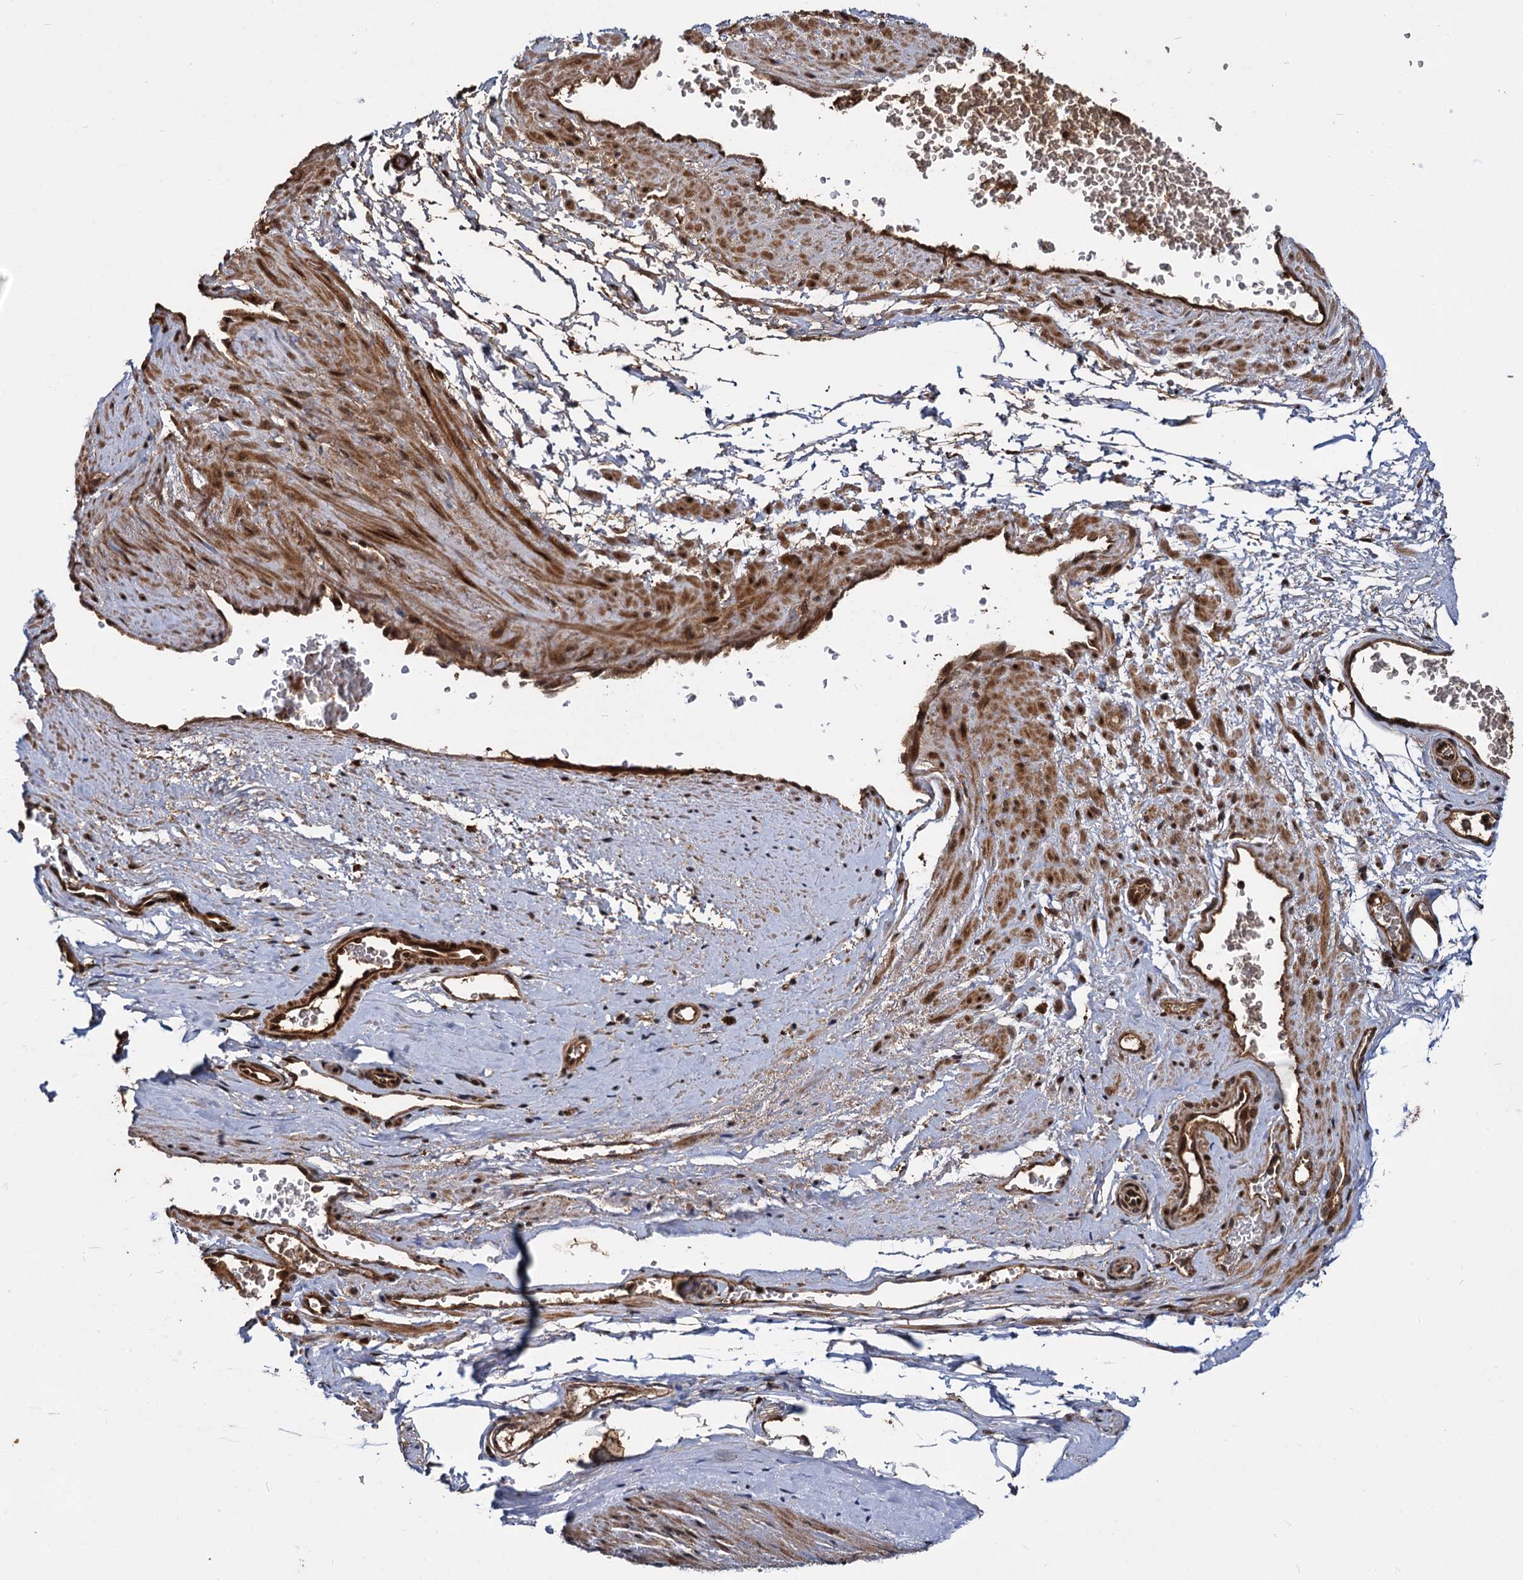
{"staining": {"intensity": "moderate", "quantity": ">75%", "location": "nuclear"}, "tissue": "adipose tissue", "cell_type": "Adipocytes", "image_type": "normal", "snomed": [{"axis": "morphology", "description": "Normal tissue, NOS"}, {"axis": "morphology", "description": "Adenocarcinoma, Low grade"}, {"axis": "topography", "description": "Prostate"}, {"axis": "topography", "description": "Peripheral nerve tissue"}], "caption": "IHC image of benign adipose tissue: human adipose tissue stained using IHC displays medium levels of moderate protein expression localized specifically in the nuclear of adipocytes, appearing as a nuclear brown color.", "gene": "CEP192", "patient": {"sex": "male", "age": 63}}